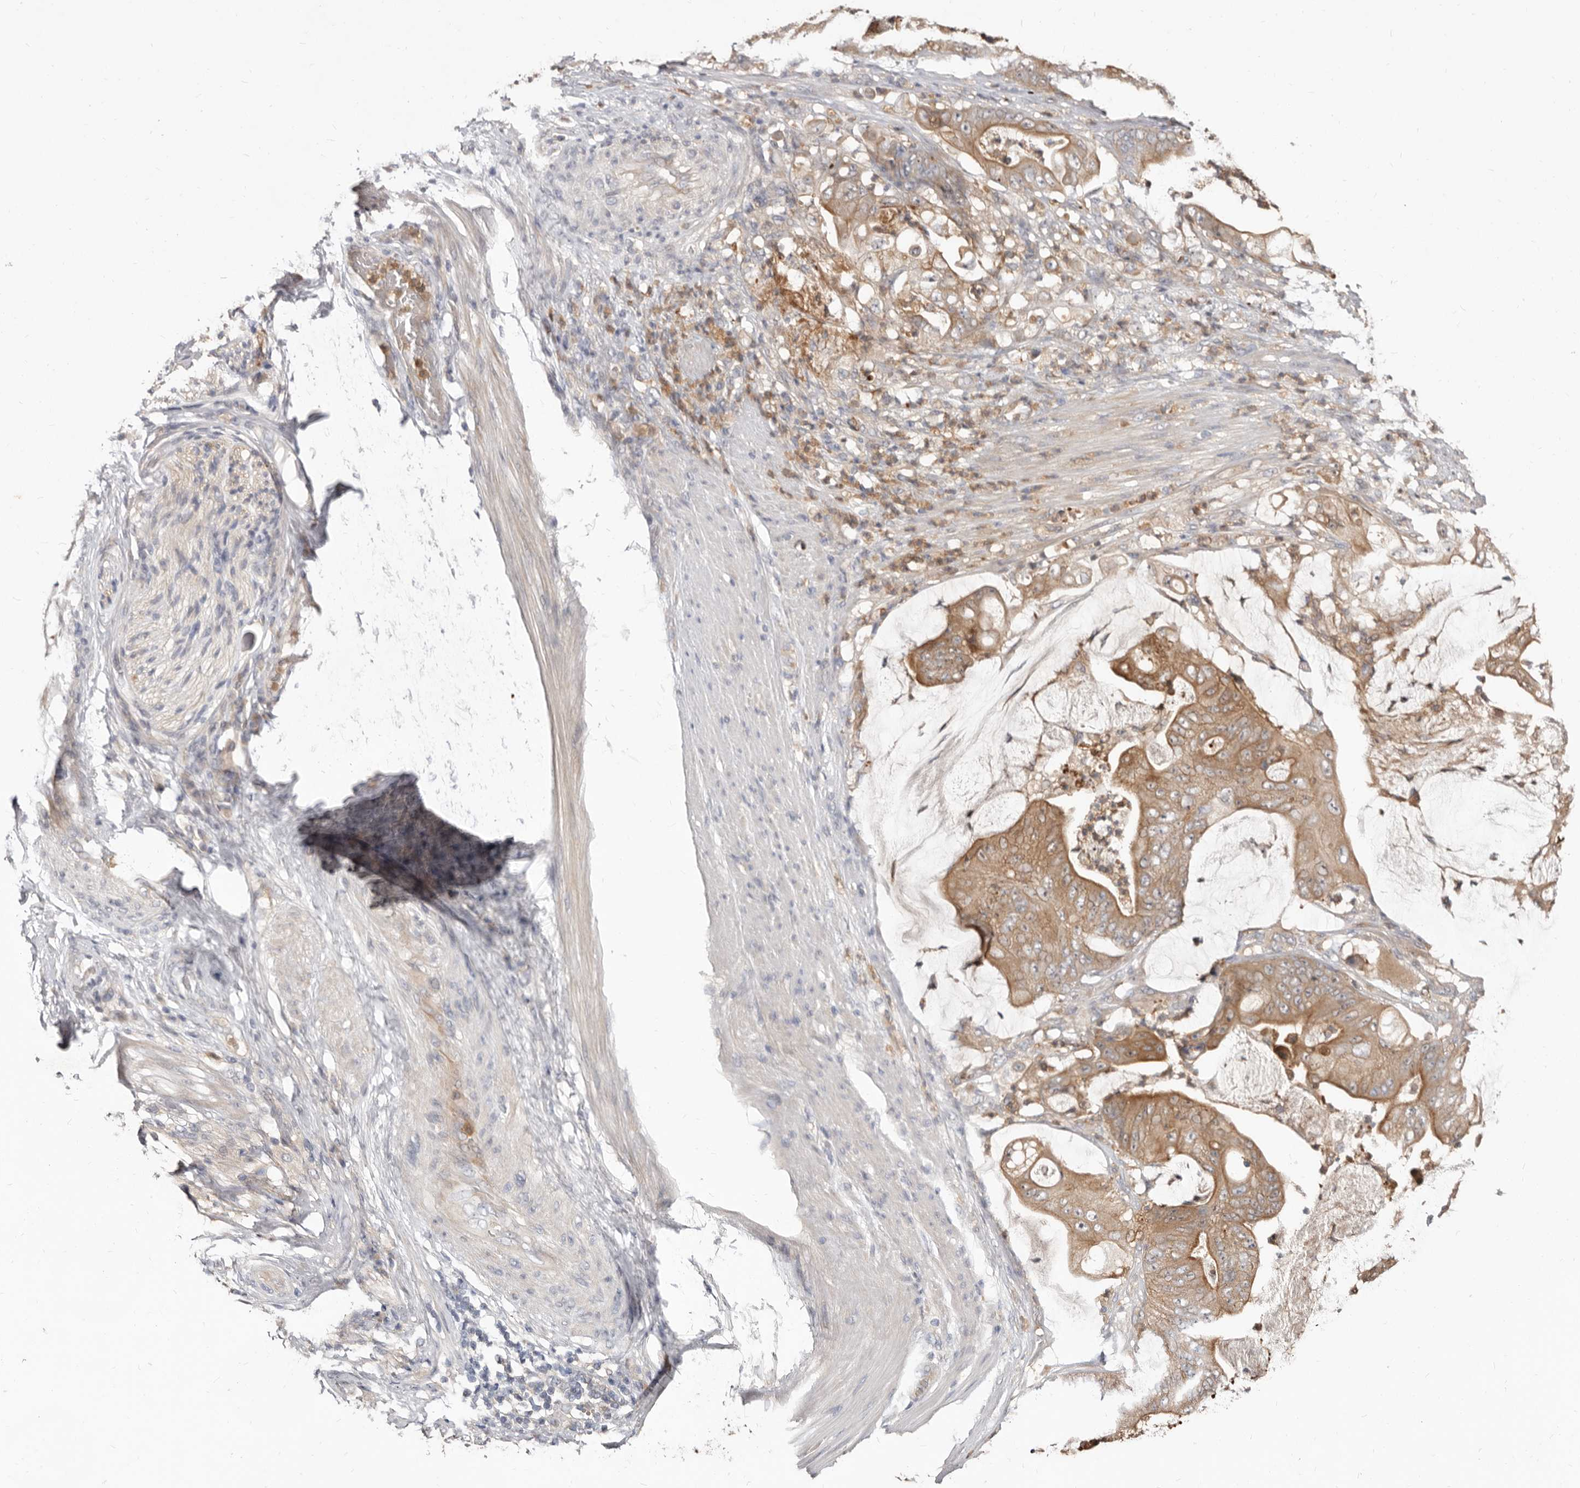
{"staining": {"intensity": "moderate", "quantity": ">75%", "location": "cytoplasmic/membranous"}, "tissue": "stomach cancer", "cell_type": "Tumor cells", "image_type": "cancer", "snomed": [{"axis": "morphology", "description": "Adenocarcinoma, NOS"}, {"axis": "topography", "description": "Stomach"}], "caption": "Immunohistochemical staining of stomach cancer (adenocarcinoma) shows medium levels of moderate cytoplasmic/membranous staining in approximately >75% of tumor cells.", "gene": "TC2N", "patient": {"sex": "female", "age": 73}}